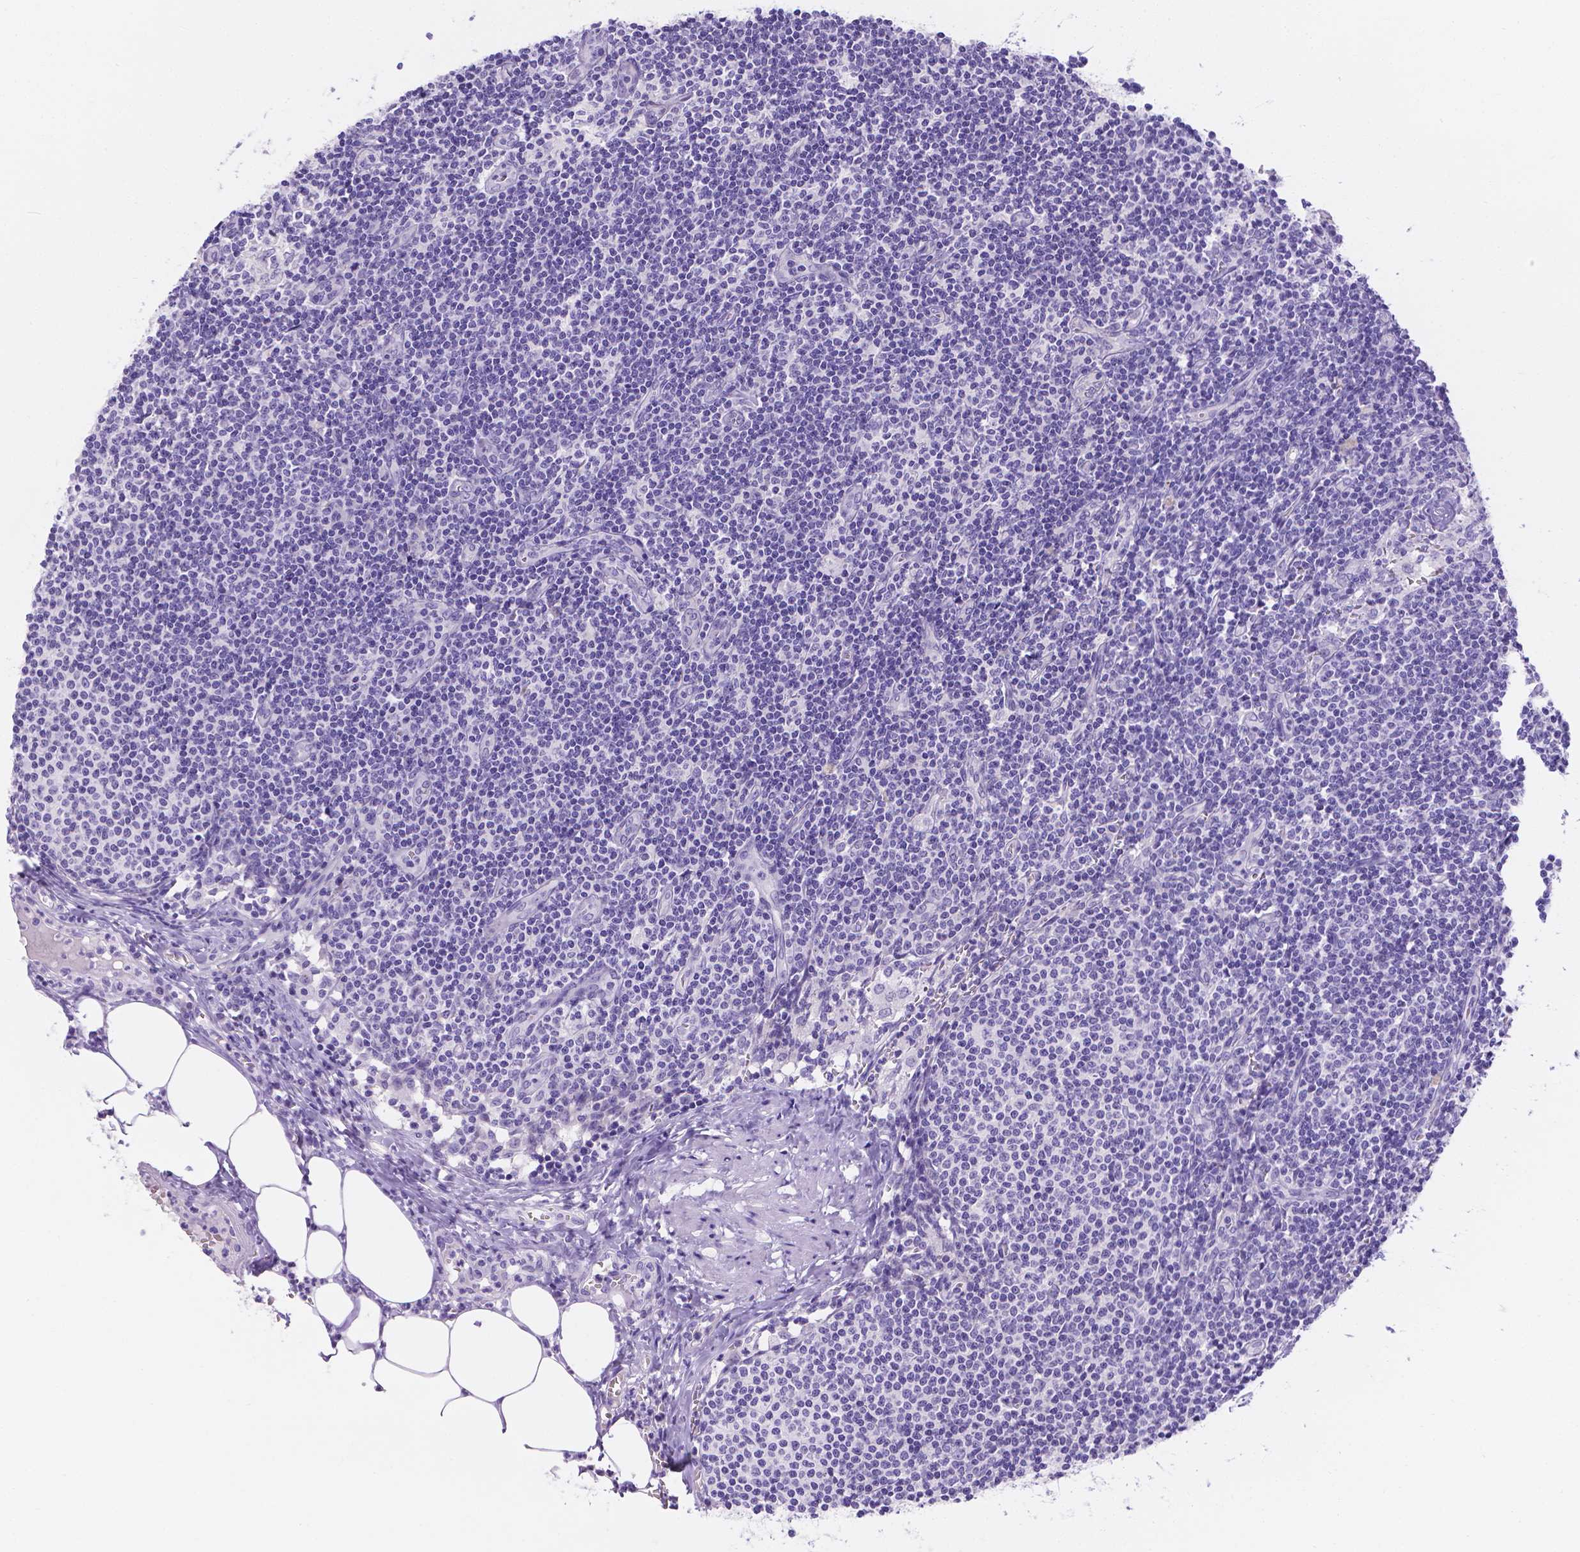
{"staining": {"intensity": "negative", "quantity": "none", "location": "none"}, "tissue": "lymph node", "cell_type": "Germinal center cells", "image_type": "normal", "snomed": [{"axis": "morphology", "description": "Normal tissue, NOS"}, {"axis": "topography", "description": "Lymph node"}], "caption": "A high-resolution image shows immunohistochemistry staining of unremarkable lymph node, which exhibits no significant expression in germinal center cells.", "gene": "MLN", "patient": {"sex": "female", "age": 50}}